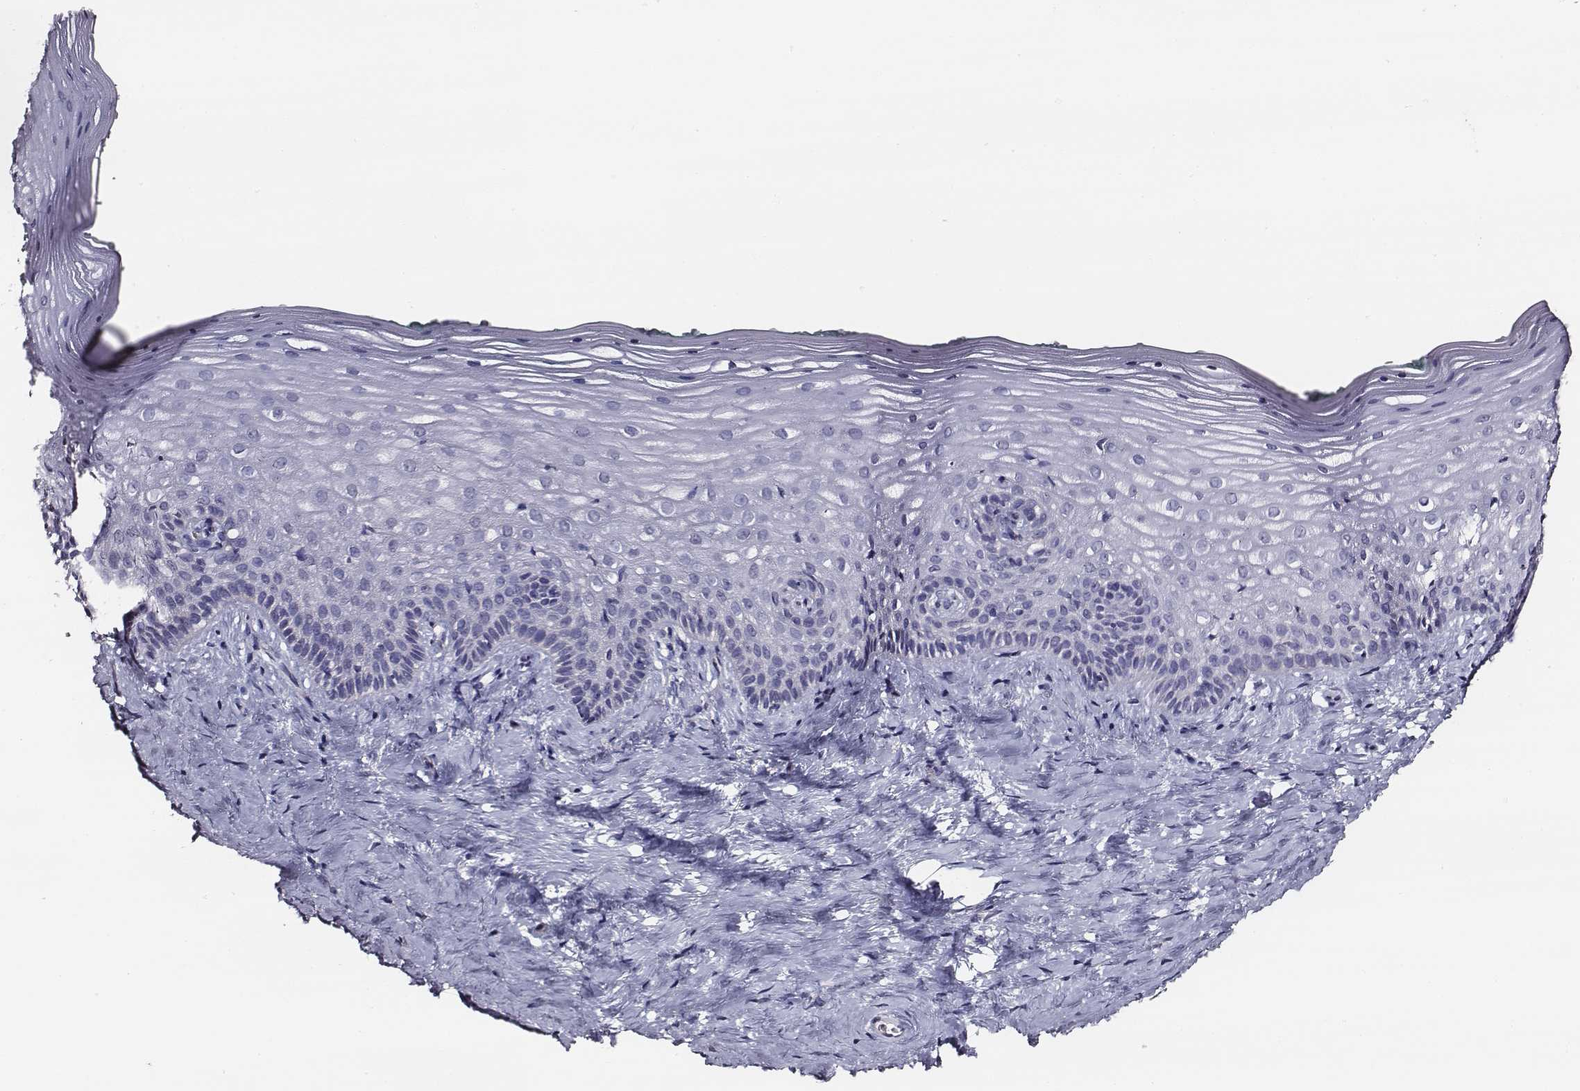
{"staining": {"intensity": "negative", "quantity": "none", "location": "none"}, "tissue": "vagina", "cell_type": "Squamous epithelial cells", "image_type": "normal", "snomed": [{"axis": "morphology", "description": "Normal tissue, NOS"}, {"axis": "topography", "description": "Vagina"}], "caption": "High power microscopy histopathology image of an immunohistochemistry (IHC) image of benign vagina, revealing no significant staining in squamous epithelial cells.", "gene": "AADAT", "patient": {"sex": "female", "age": 45}}